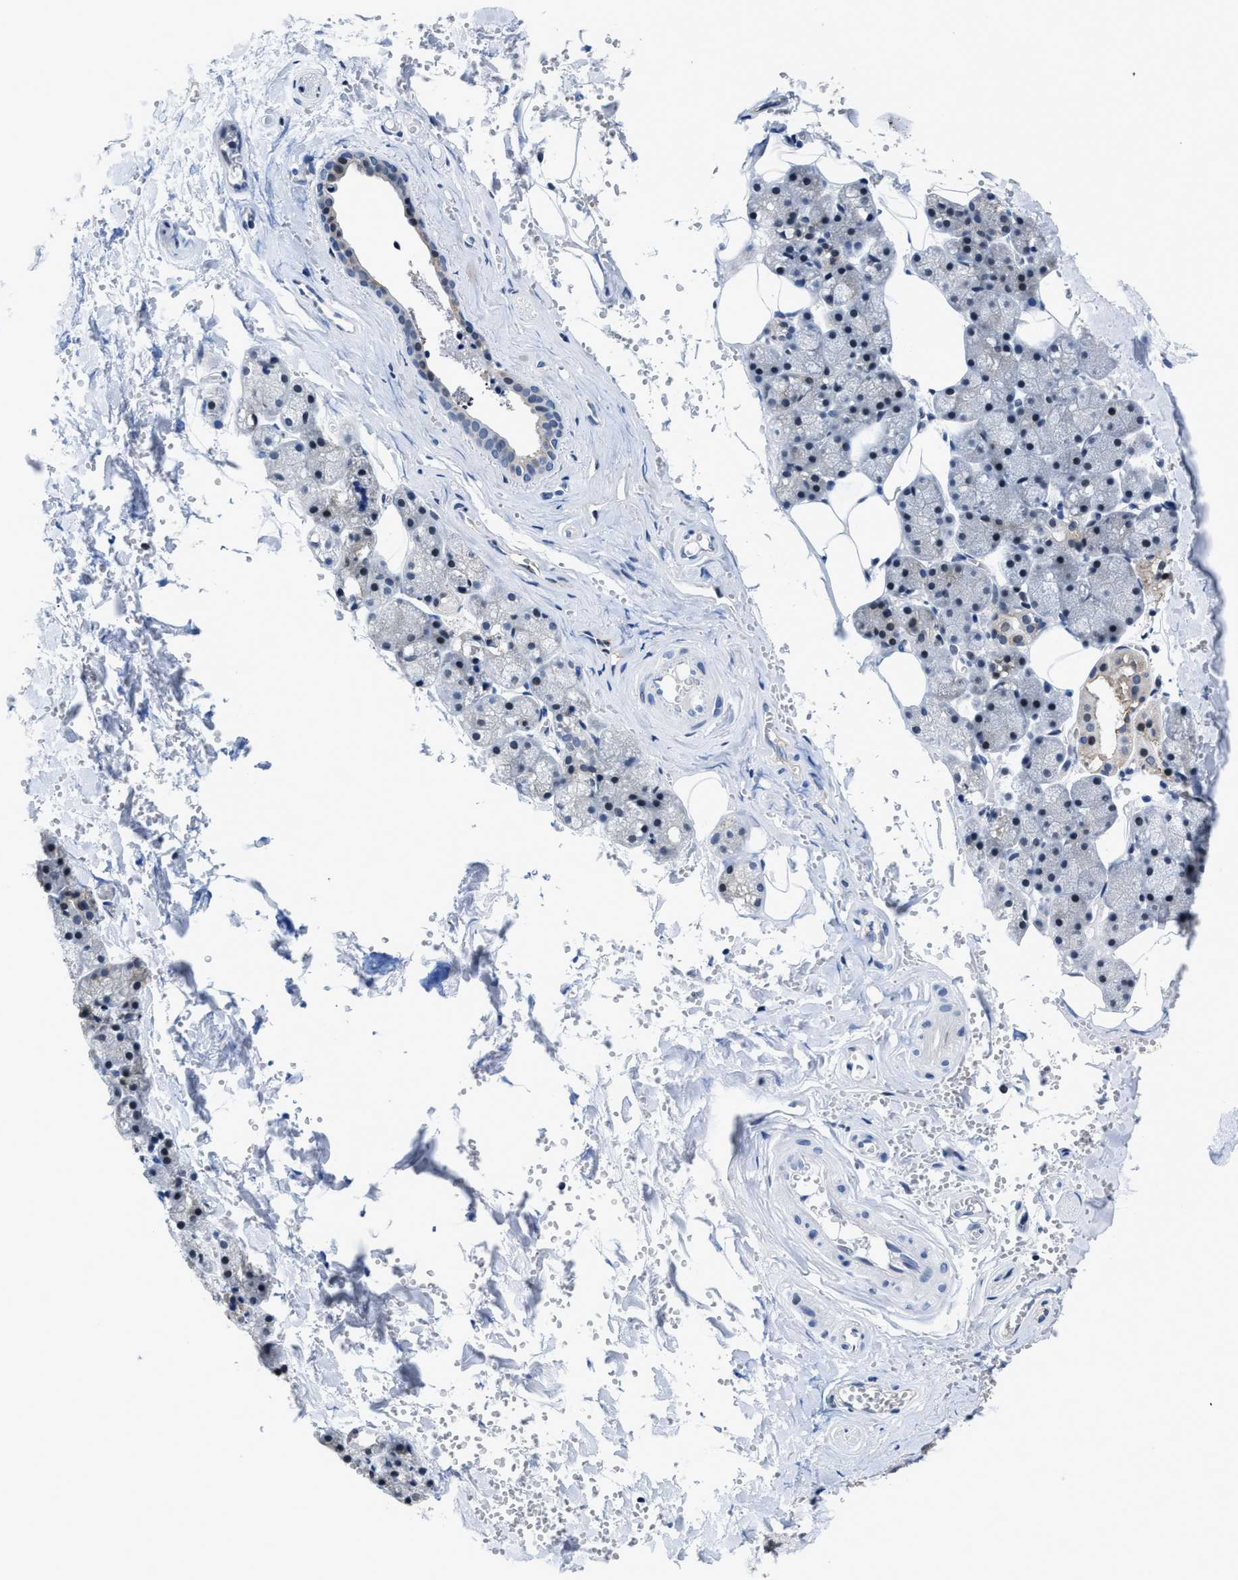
{"staining": {"intensity": "negative", "quantity": "none", "location": "none"}, "tissue": "salivary gland", "cell_type": "Glandular cells", "image_type": "normal", "snomed": [{"axis": "morphology", "description": "Normal tissue, NOS"}, {"axis": "topography", "description": "Salivary gland"}], "caption": "Salivary gland was stained to show a protein in brown. There is no significant expression in glandular cells. (DAB (3,3'-diaminobenzidine) IHC visualized using brightfield microscopy, high magnification).", "gene": "MARCKSL1", "patient": {"sex": "male", "age": 62}}